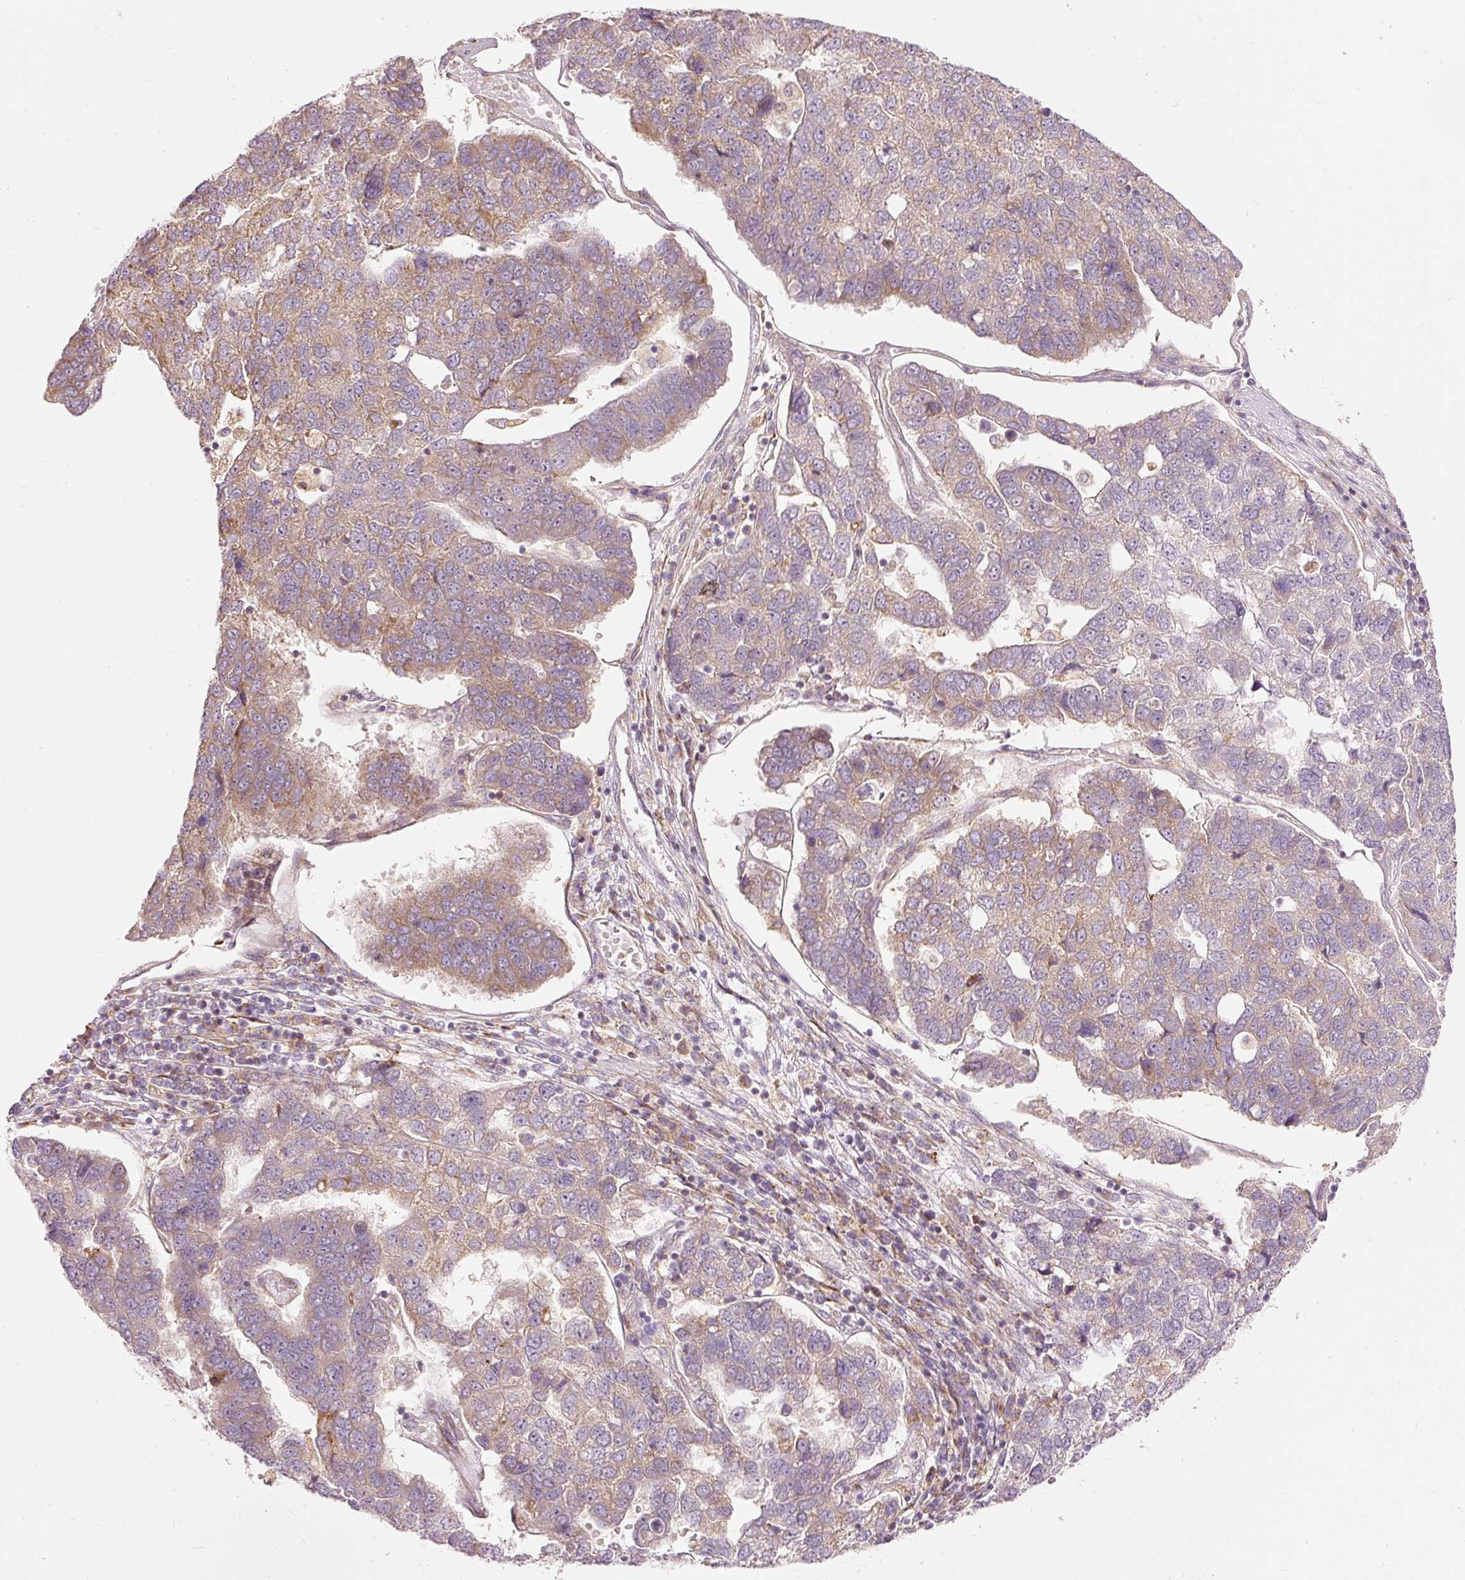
{"staining": {"intensity": "weak", "quantity": "25%-75%", "location": "cytoplasmic/membranous"}, "tissue": "pancreatic cancer", "cell_type": "Tumor cells", "image_type": "cancer", "snomed": [{"axis": "morphology", "description": "Adenocarcinoma, NOS"}, {"axis": "topography", "description": "Pancreas"}], "caption": "Protein expression analysis of human adenocarcinoma (pancreatic) reveals weak cytoplasmic/membranous expression in approximately 25%-75% of tumor cells.", "gene": "SNAPC5", "patient": {"sex": "female", "age": 61}}